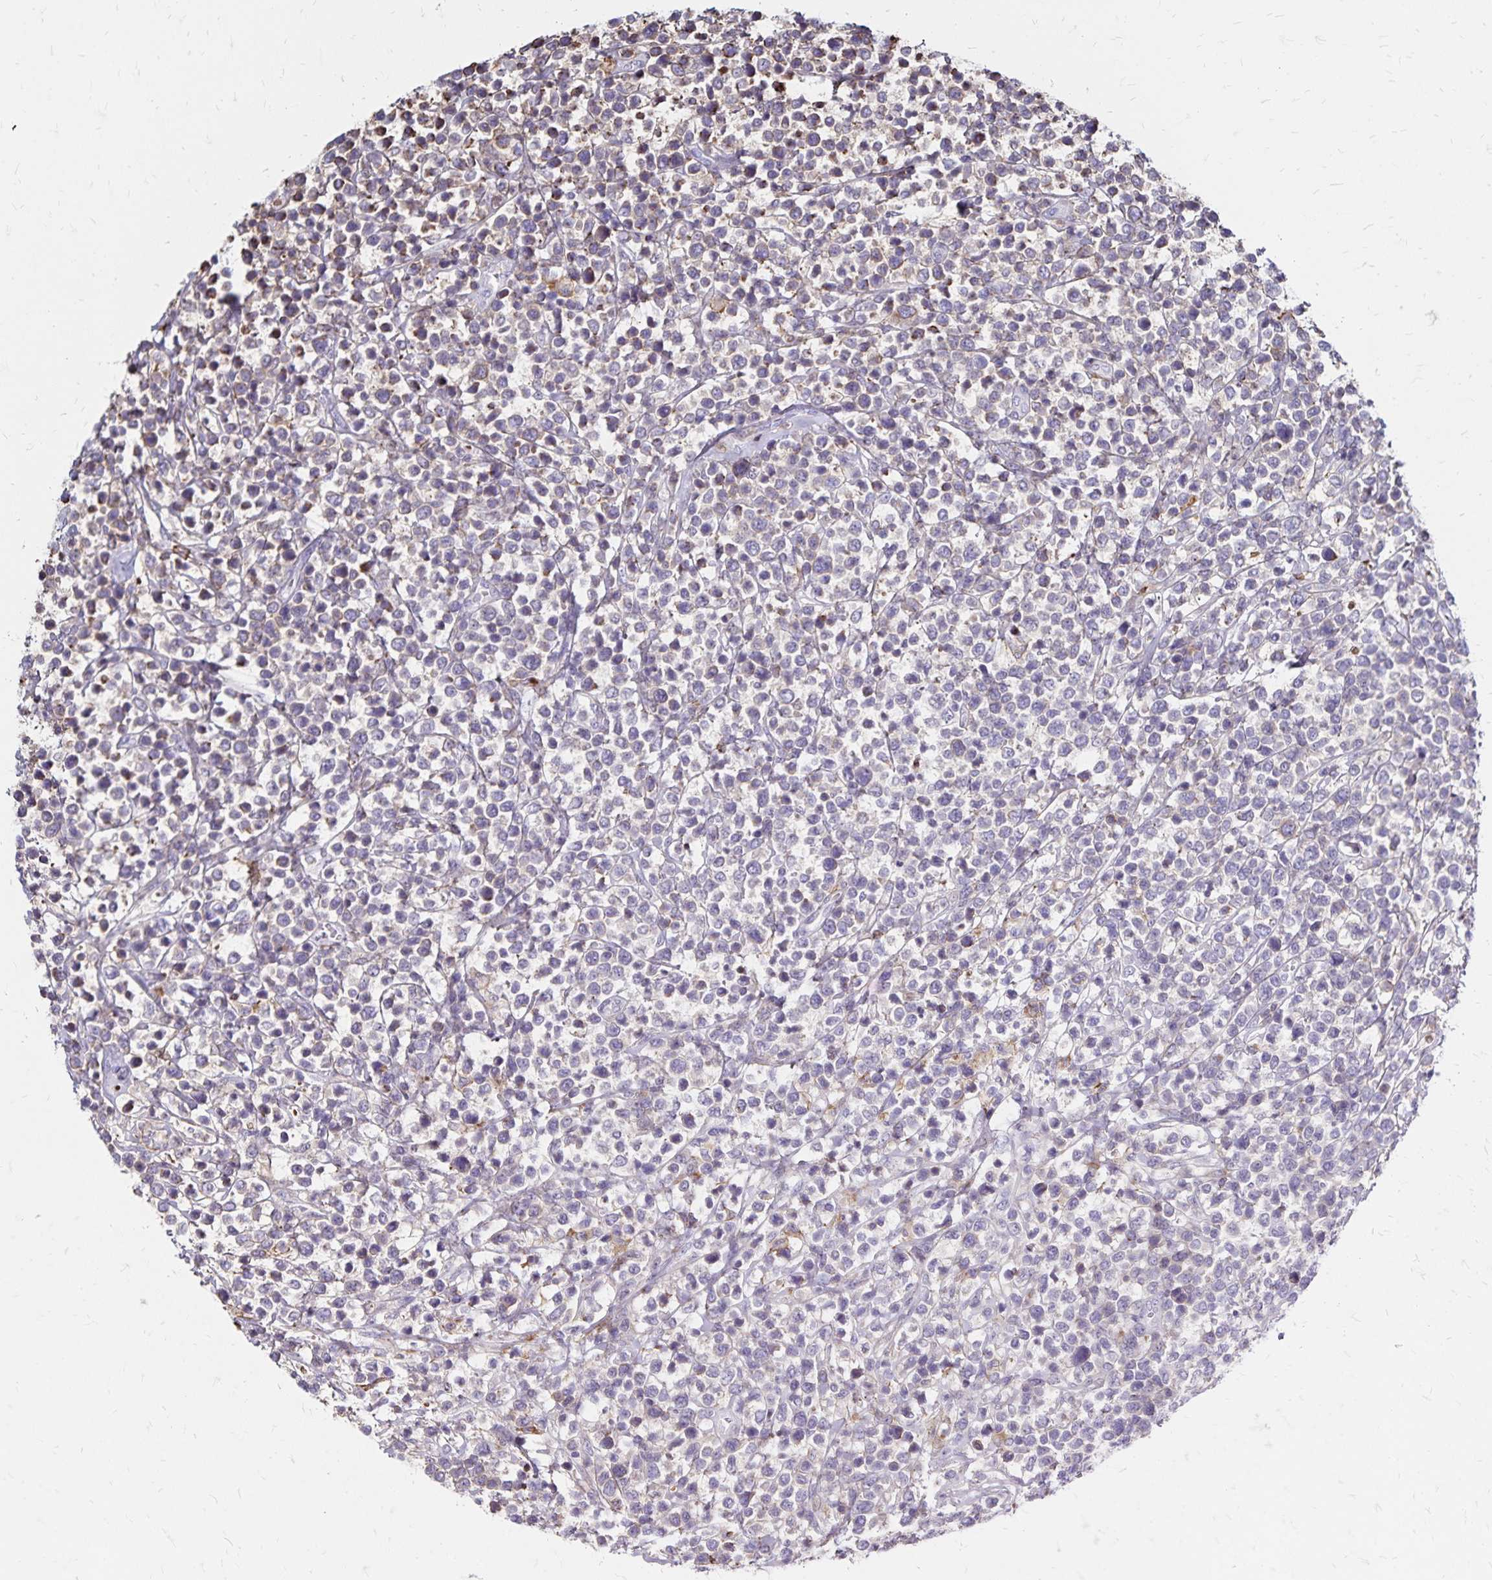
{"staining": {"intensity": "moderate", "quantity": "25%-75%", "location": "cytoplasmic/membranous"}, "tissue": "lymphoma", "cell_type": "Tumor cells", "image_type": "cancer", "snomed": [{"axis": "morphology", "description": "Malignant lymphoma, non-Hodgkin's type, High grade"}, {"axis": "topography", "description": "Soft tissue"}], "caption": "This is a histology image of immunohistochemistry (IHC) staining of high-grade malignant lymphoma, non-Hodgkin's type, which shows moderate expression in the cytoplasmic/membranous of tumor cells.", "gene": "NAGPA", "patient": {"sex": "female", "age": 56}}